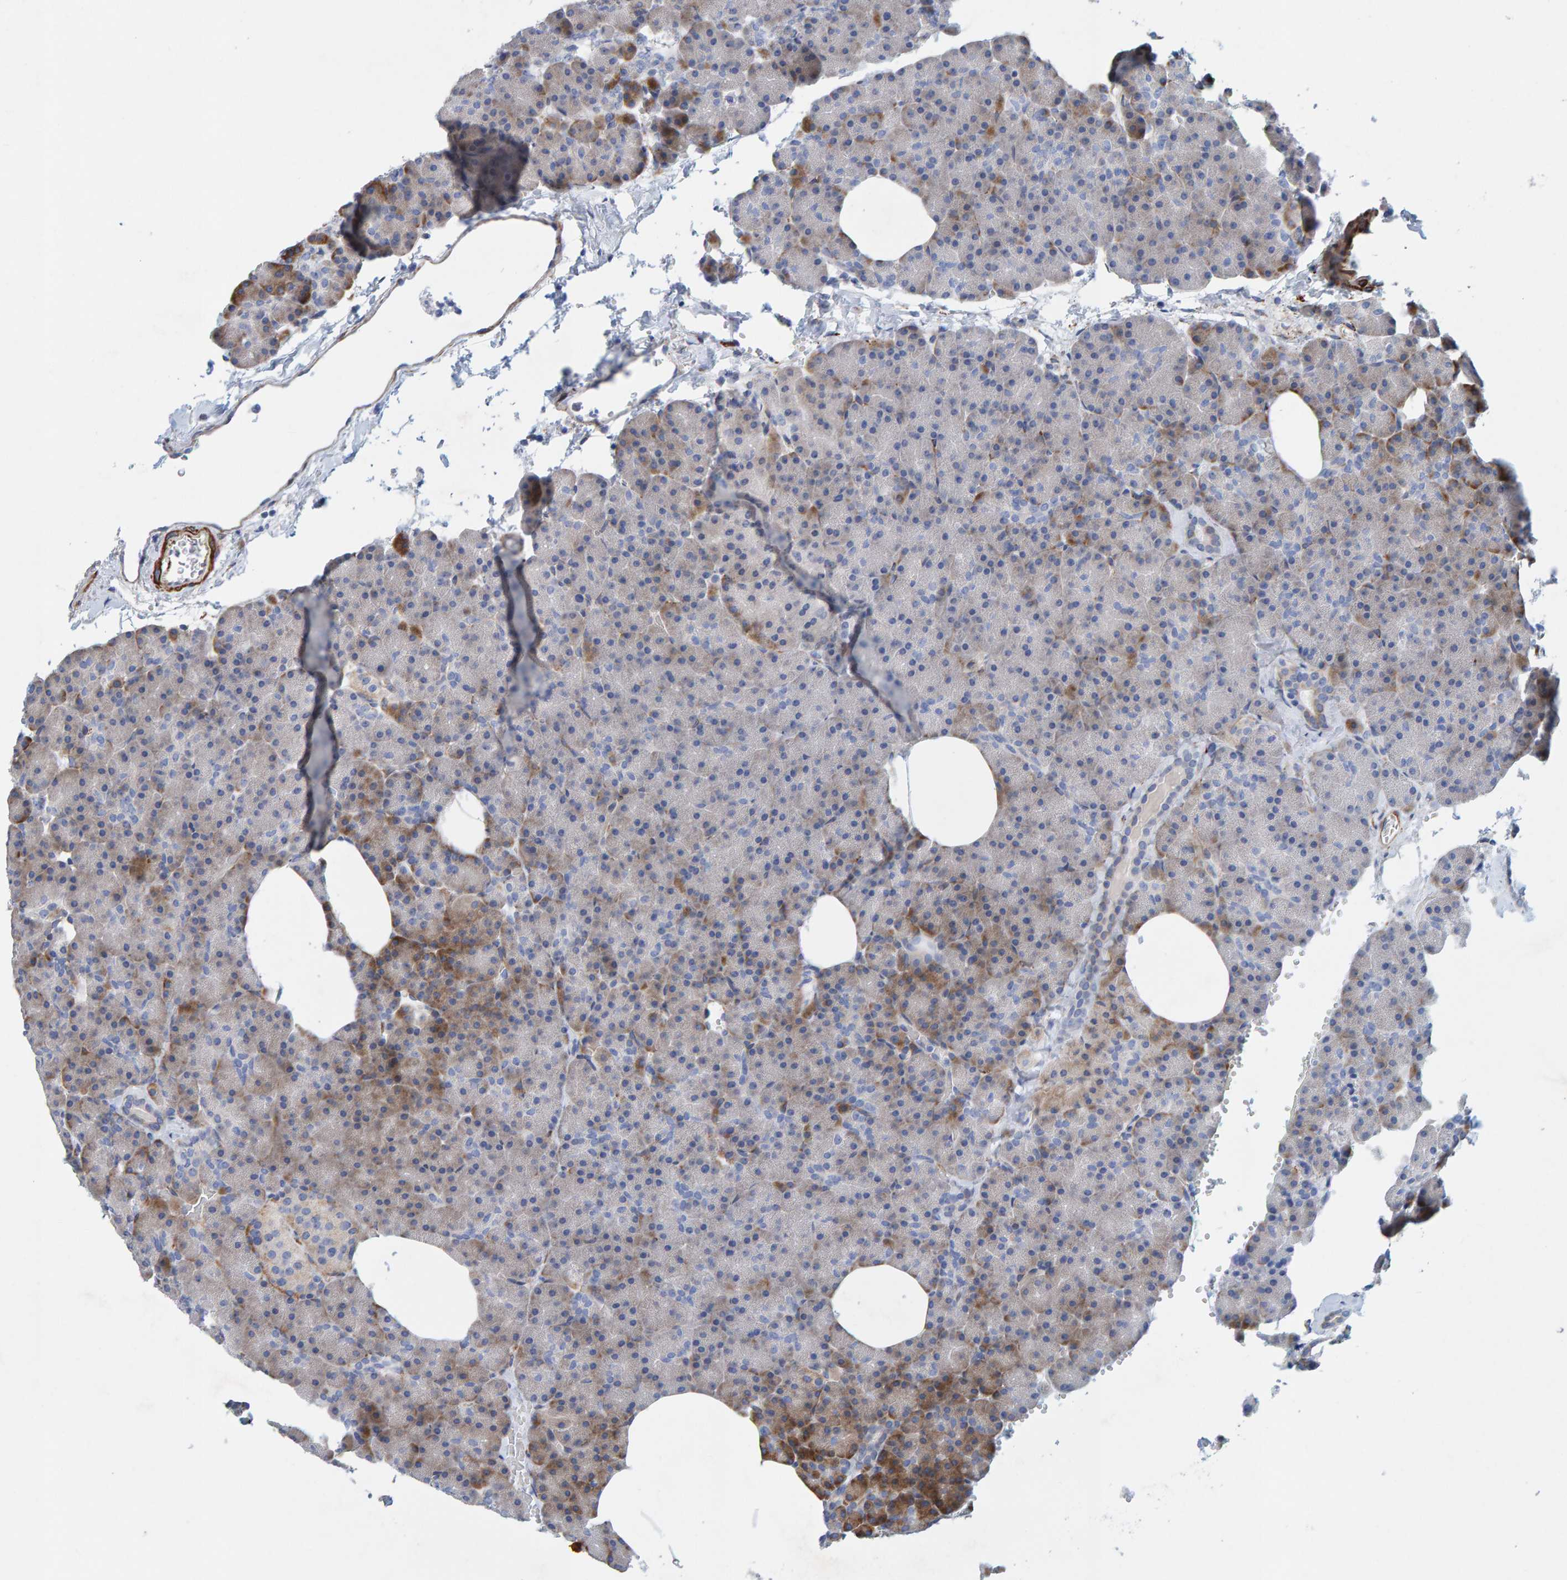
{"staining": {"intensity": "weak", "quantity": "<25%", "location": "cytoplasmic/membranous"}, "tissue": "pancreas", "cell_type": "Exocrine glandular cells", "image_type": "normal", "snomed": [{"axis": "morphology", "description": "Normal tissue, NOS"}, {"axis": "morphology", "description": "Carcinoid, malignant, NOS"}, {"axis": "topography", "description": "Pancreas"}], "caption": "Exocrine glandular cells are negative for brown protein staining in benign pancreas.", "gene": "MMP16", "patient": {"sex": "female", "age": 35}}